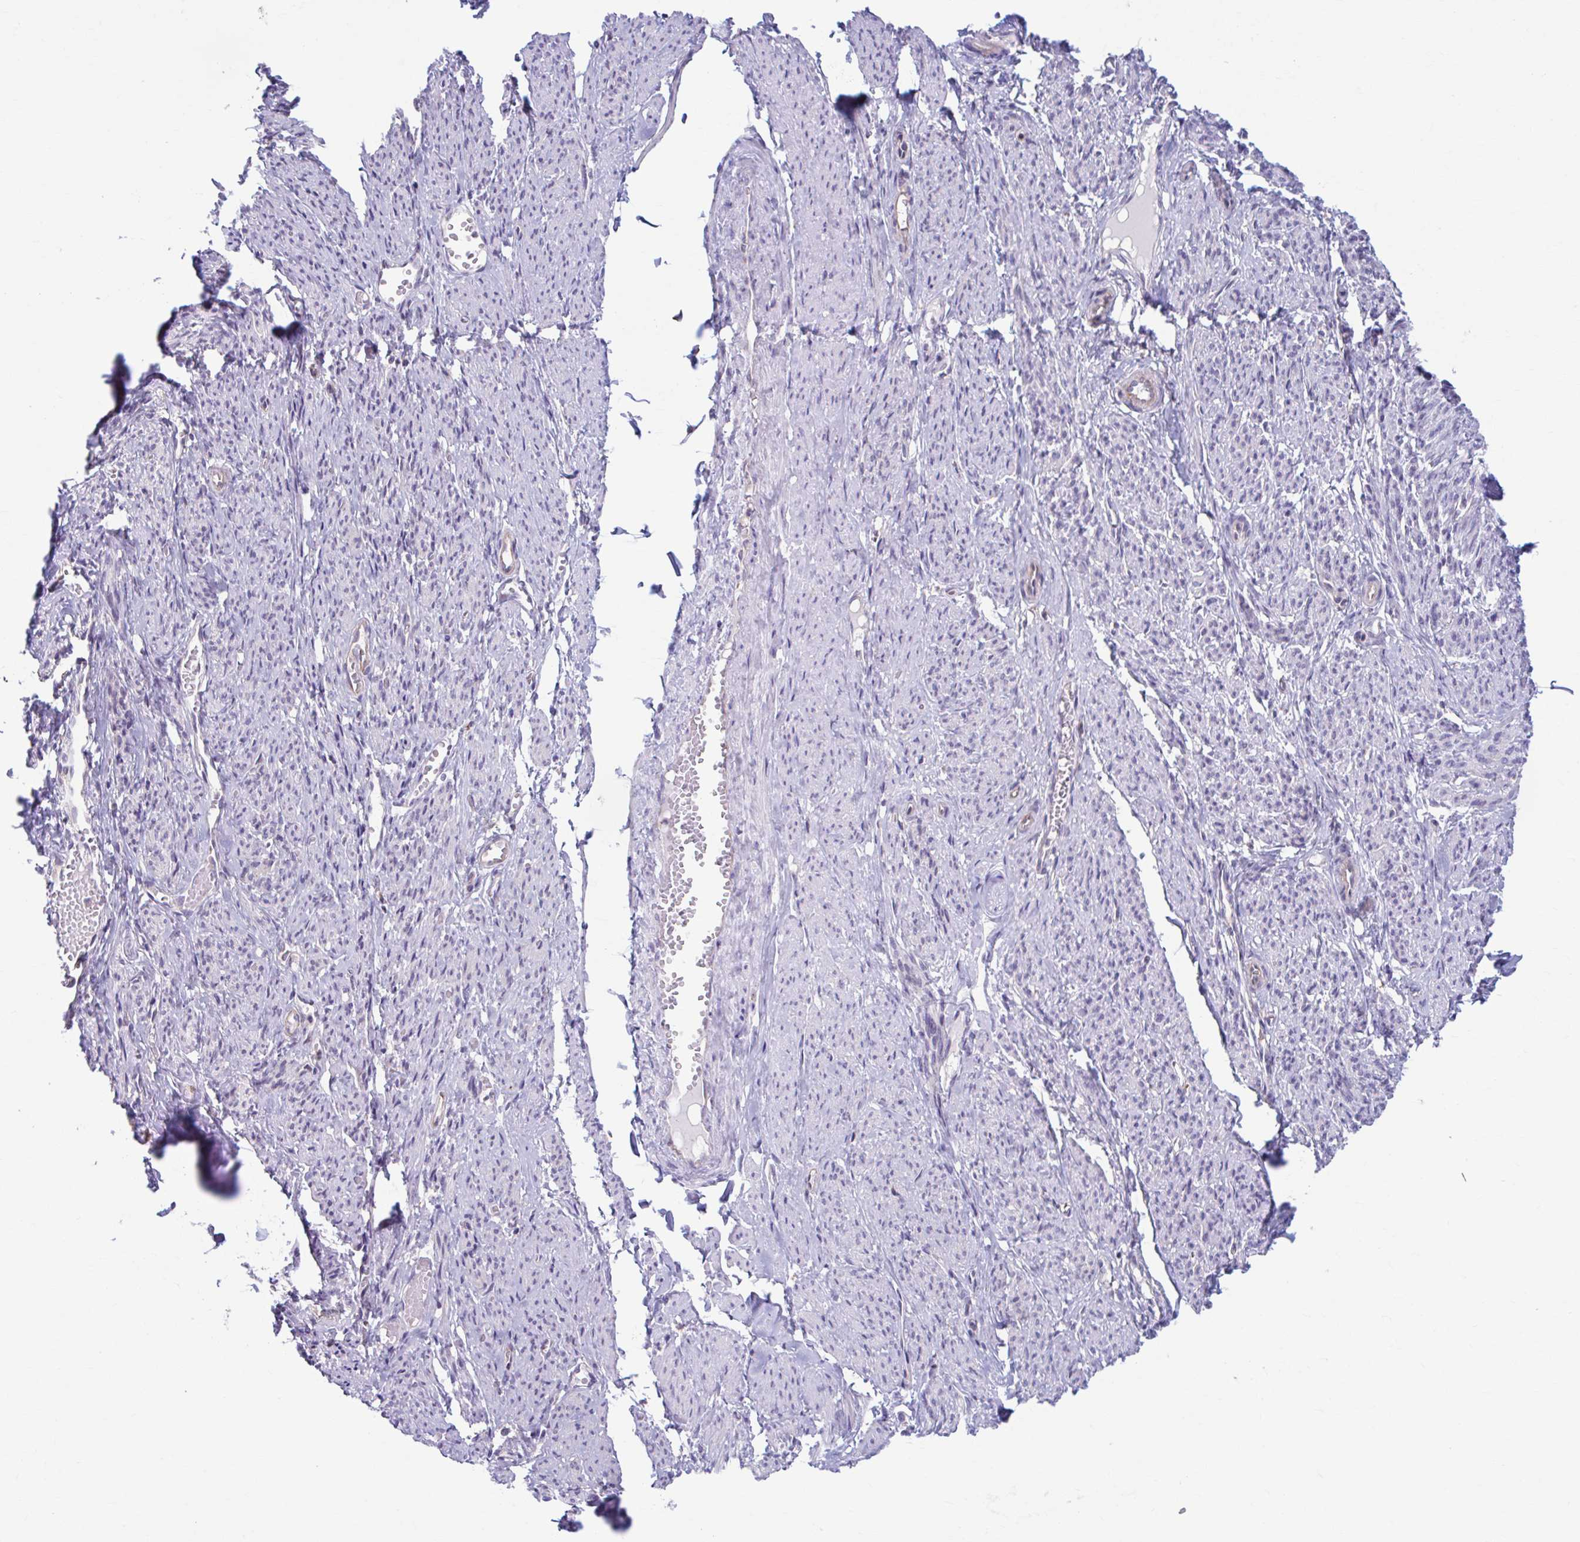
{"staining": {"intensity": "negative", "quantity": "none", "location": "none"}, "tissue": "smooth muscle", "cell_type": "Smooth muscle cells", "image_type": "normal", "snomed": [{"axis": "morphology", "description": "Normal tissue, NOS"}, {"axis": "topography", "description": "Smooth muscle"}], "caption": "The photomicrograph exhibits no significant expression in smooth muscle cells of smooth muscle. (DAB (3,3'-diaminobenzidine) immunohistochemistry visualized using brightfield microscopy, high magnification).", "gene": "ADAT3", "patient": {"sex": "female", "age": 65}}